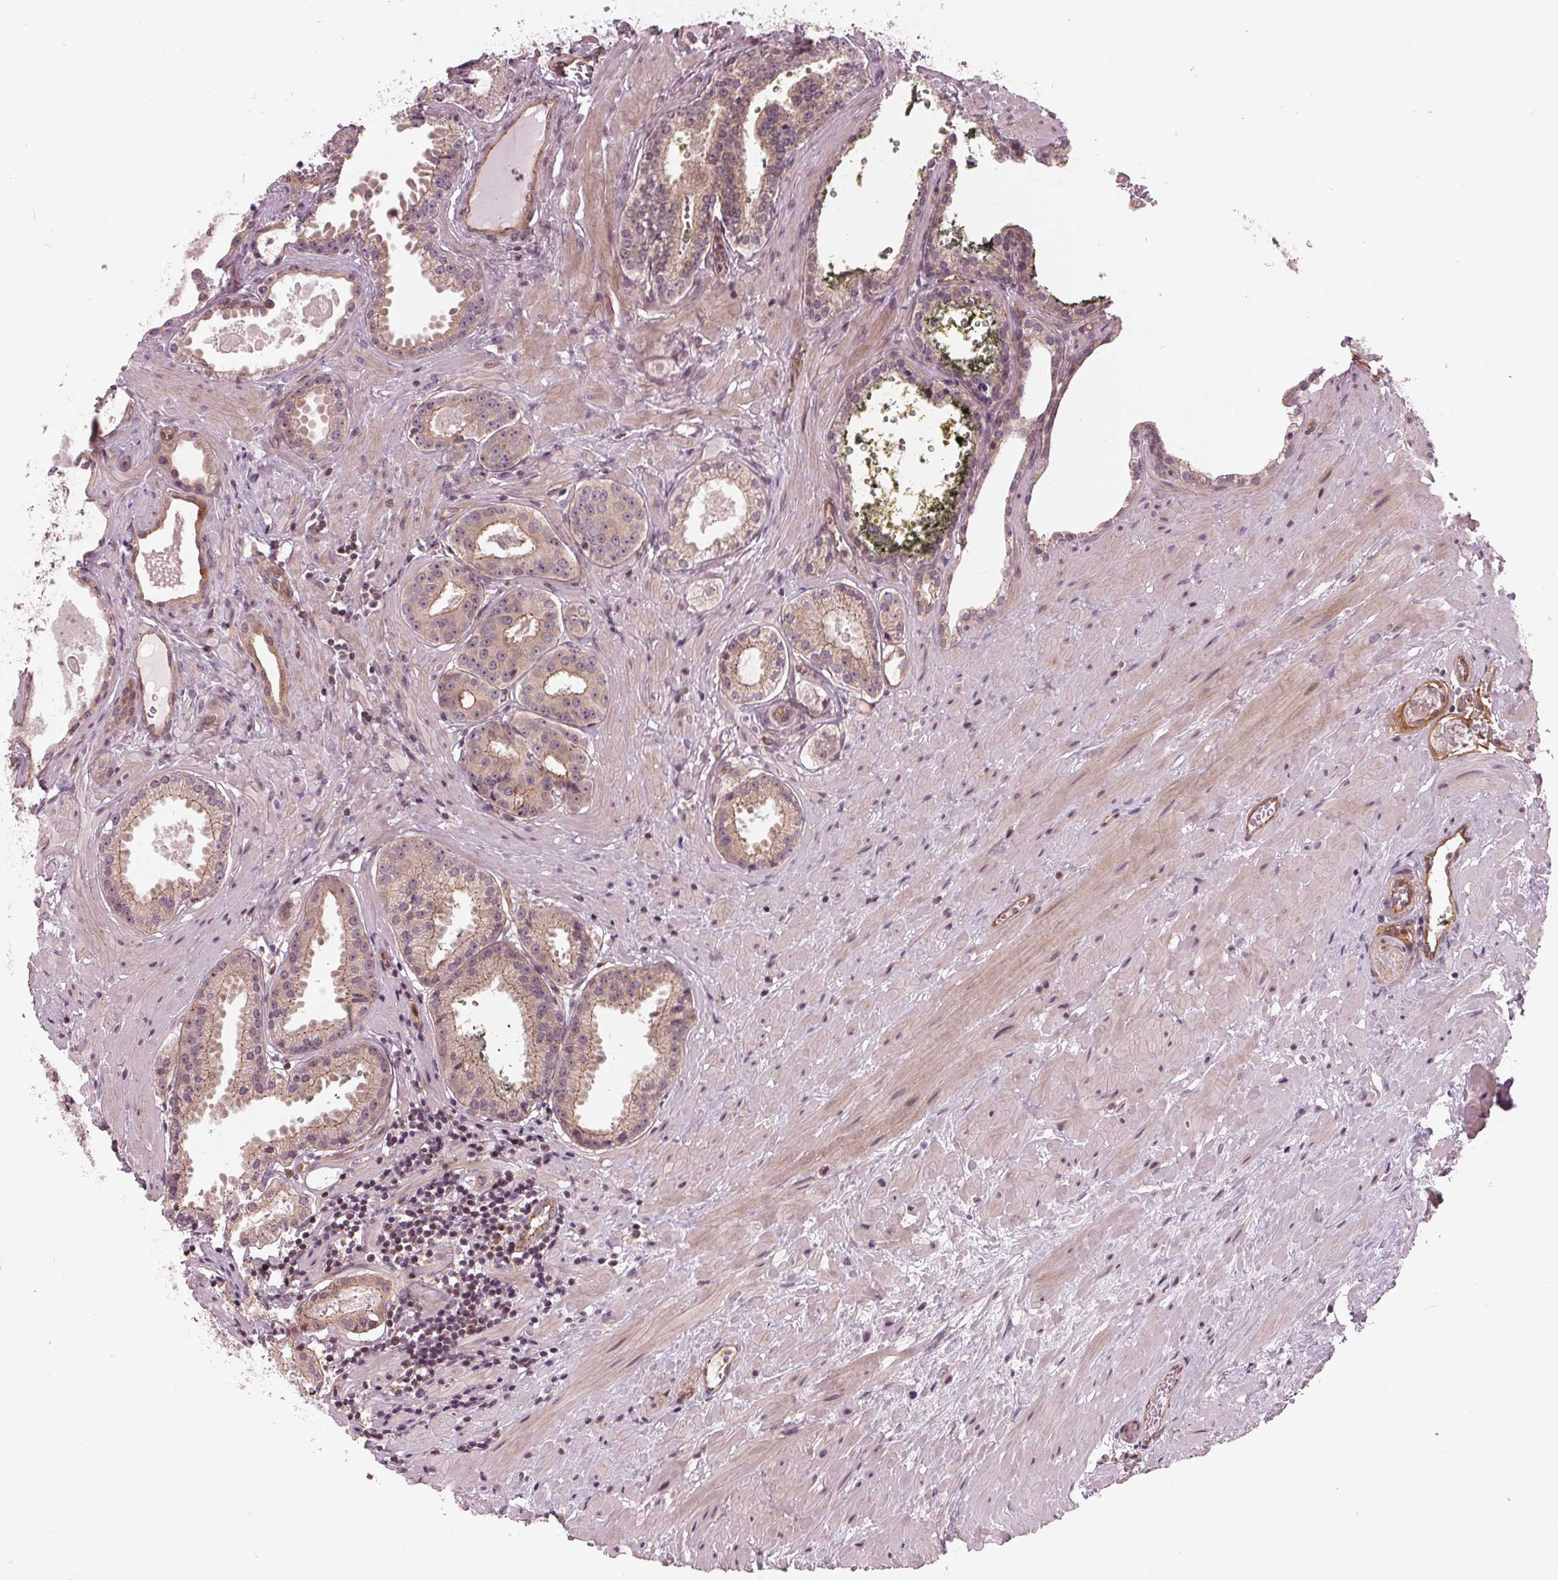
{"staining": {"intensity": "weak", "quantity": "<25%", "location": "cytoplasmic/membranous"}, "tissue": "prostate cancer", "cell_type": "Tumor cells", "image_type": "cancer", "snomed": [{"axis": "morphology", "description": "Adenocarcinoma, NOS"}, {"axis": "morphology", "description": "Adenocarcinoma, Low grade"}, {"axis": "topography", "description": "Prostate"}], "caption": "The photomicrograph displays no staining of tumor cells in prostate adenocarcinoma.", "gene": "TXNIP", "patient": {"sex": "male", "age": 64}}